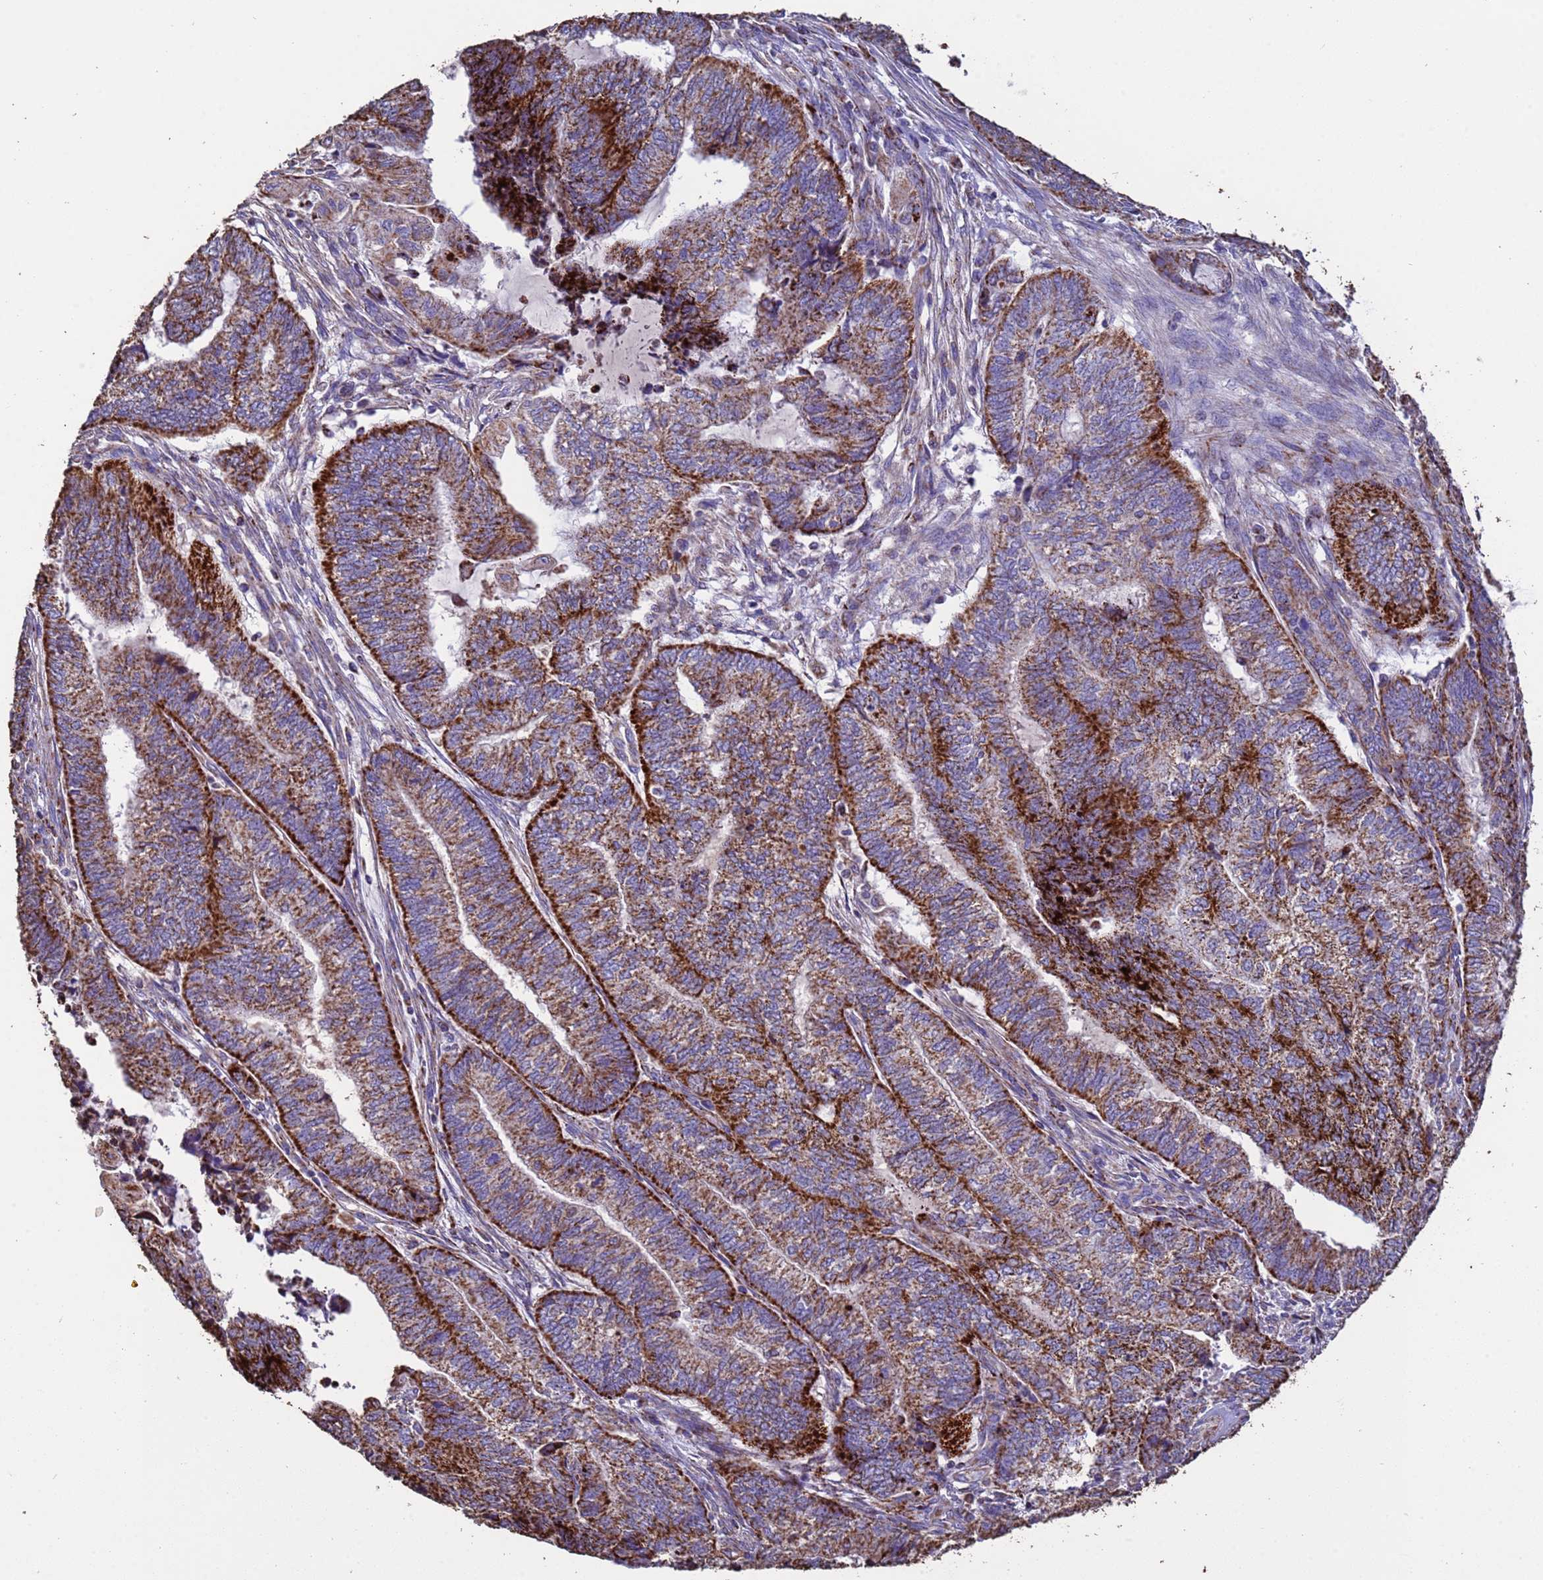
{"staining": {"intensity": "strong", "quantity": ">75%", "location": "cytoplasmic/membranous"}, "tissue": "endometrial cancer", "cell_type": "Tumor cells", "image_type": "cancer", "snomed": [{"axis": "morphology", "description": "Adenocarcinoma, NOS"}, {"axis": "topography", "description": "Uterus"}, {"axis": "topography", "description": "Endometrium"}], "caption": "Endometrial adenocarcinoma stained with a brown dye shows strong cytoplasmic/membranous positive positivity in about >75% of tumor cells.", "gene": "ZNFX1", "patient": {"sex": "female", "age": 70}}